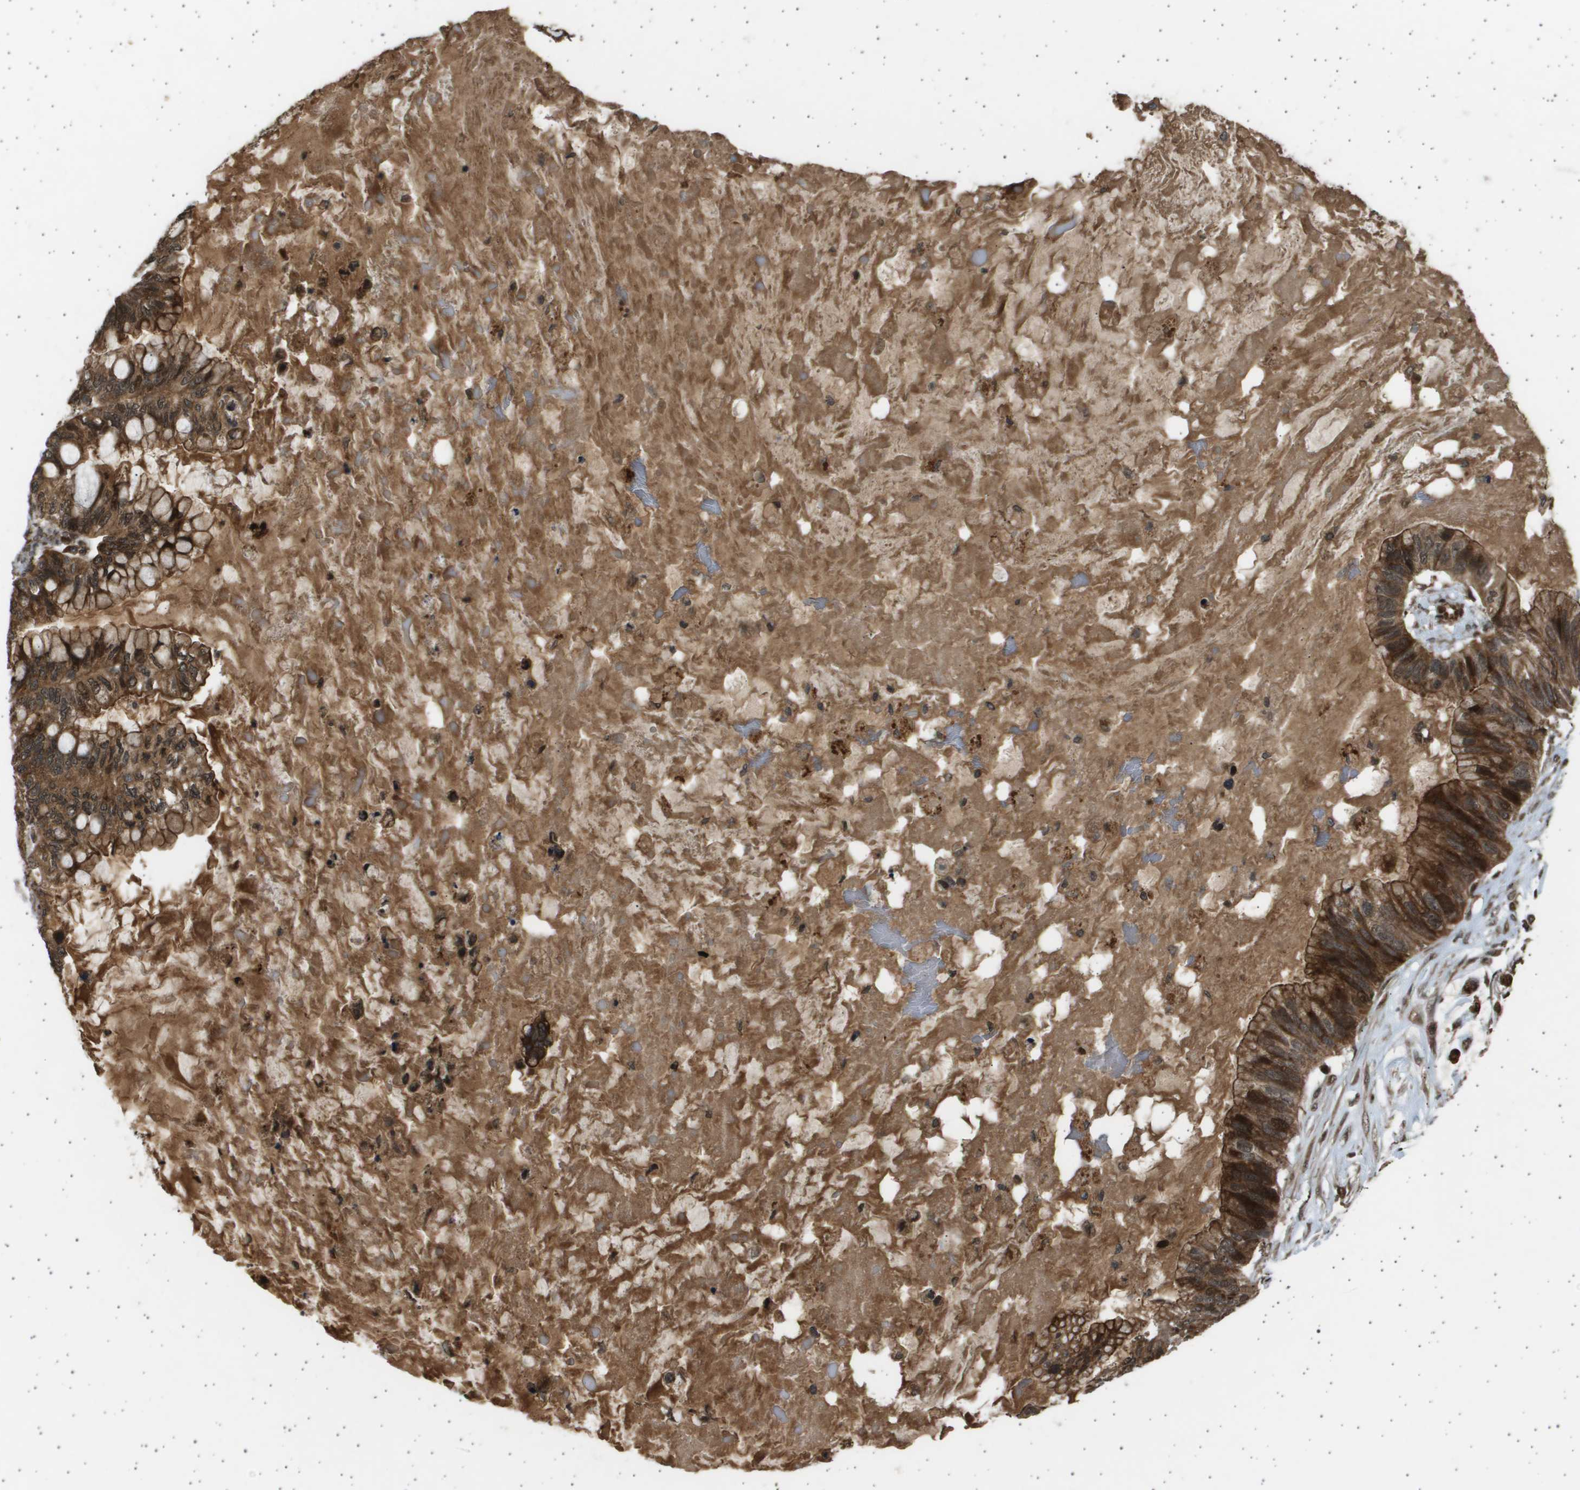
{"staining": {"intensity": "moderate", "quantity": ">75%", "location": "cytoplasmic/membranous,nuclear"}, "tissue": "ovarian cancer", "cell_type": "Tumor cells", "image_type": "cancer", "snomed": [{"axis": "morphology", "description": "Cystadenocarcinoma, mucinous, NOS"}, {"axis": "topography", "description": "Ovary"}], "caption": "Protein expression analysis of human mucinous cystadenocarcinoma (ovarian) reveals moderate cytoplasmic/membranous and nuclear positivity in about >75% of tumor cells.", "gene": "TNRC6A", "patient": {"sex": "female", "age": 80}}